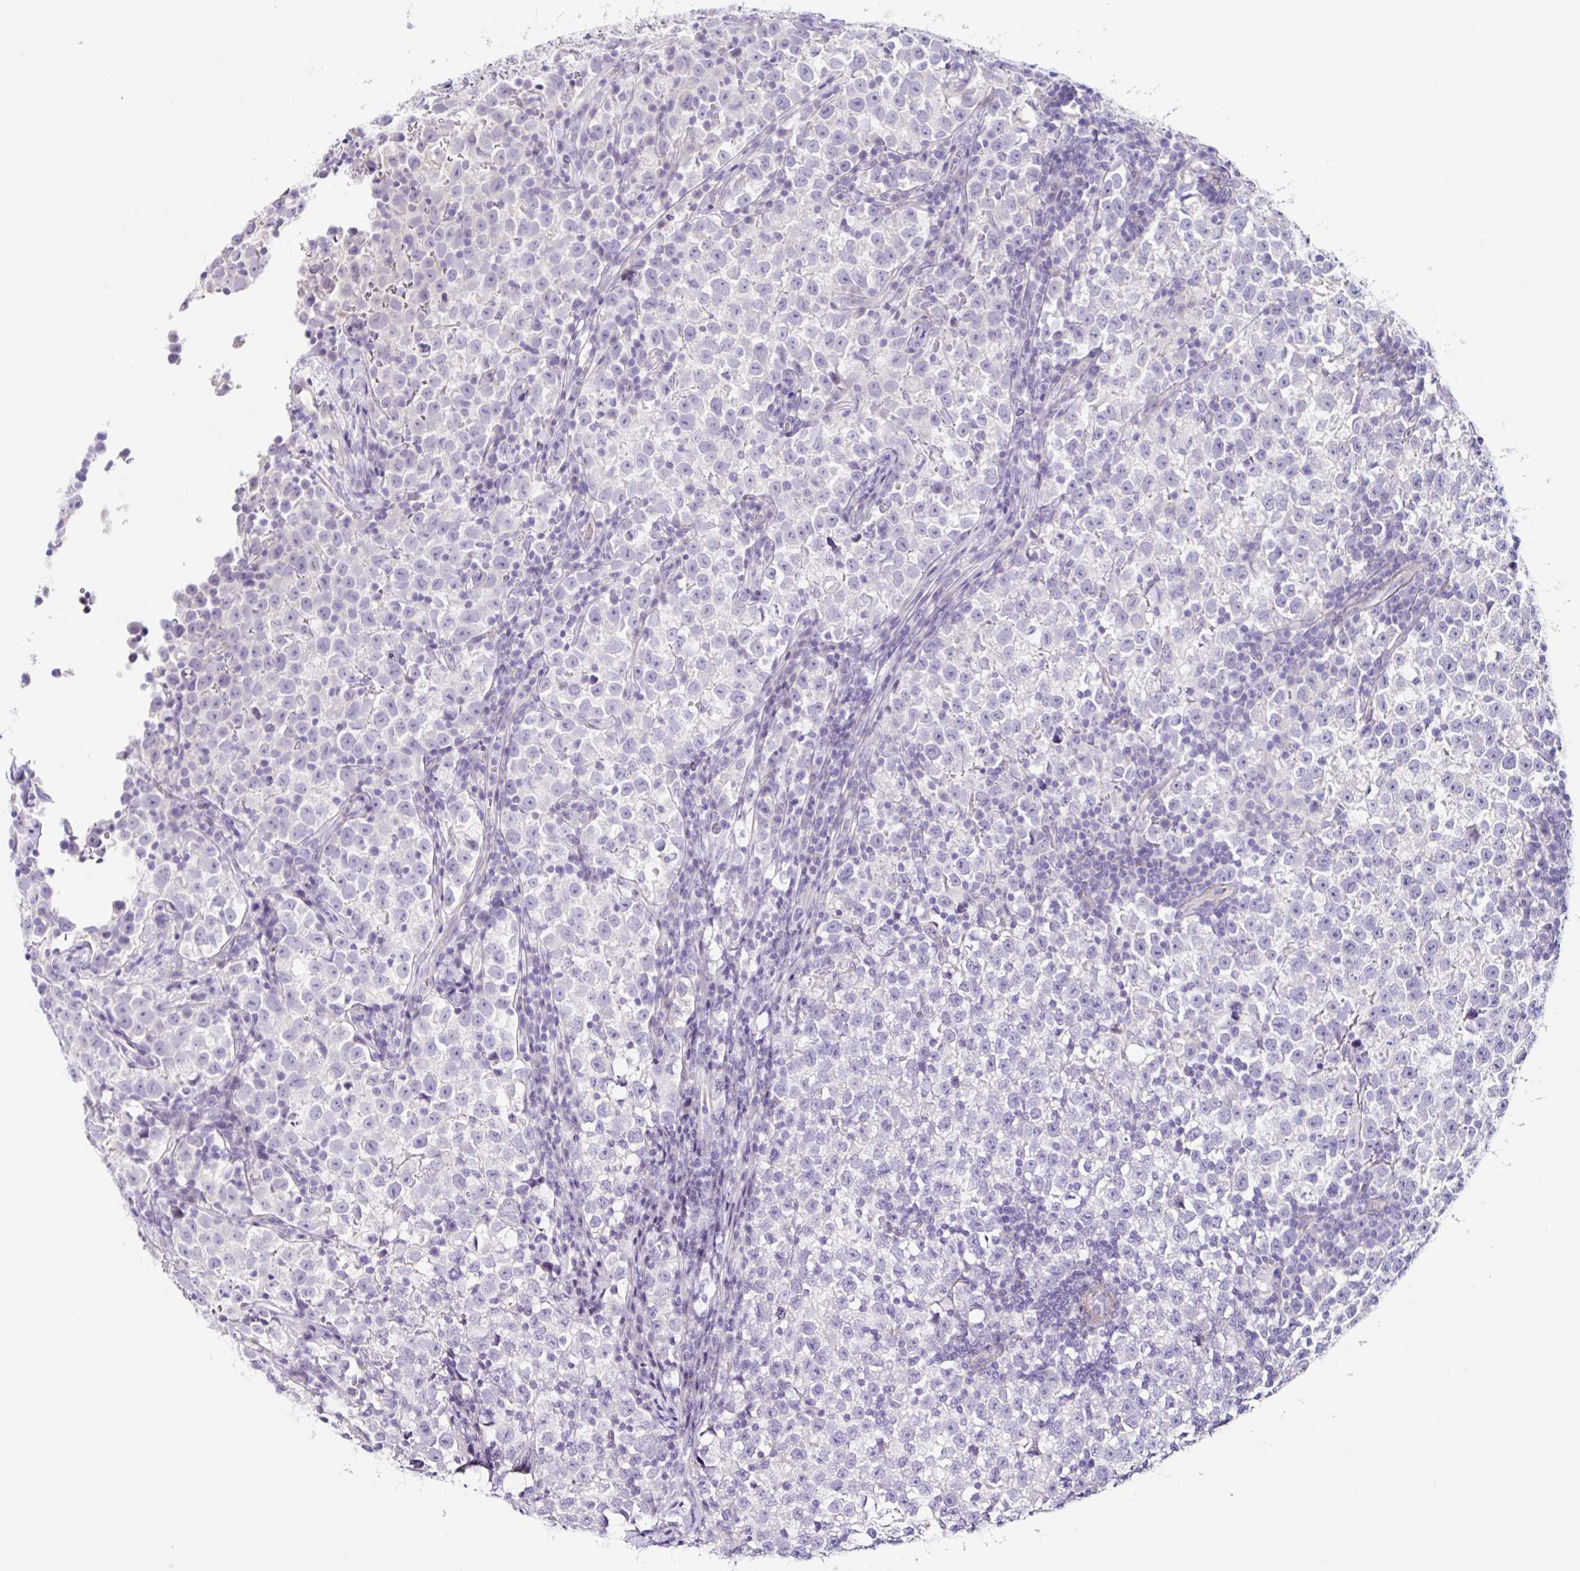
{"staining": {"intensity": "negative", "quantity": "none", "location": "none"}, "tissue": "testis cancer", "cell_type": "Tumor cells", "image_type": "cancer", "snomed": [{"axis": "morphology", "description": "Normal tissue, NOS"}, {"axis": "morphology", "description": "Seminoma, NOS"}, {"axis": "topography", "description": "Testis"}], "caption": "Immunohistochemistry of testis seminoma reveals no positivity in tumor cells.", "gene": "DCAF17", "patient": {"sex": "male", "age": 43}}